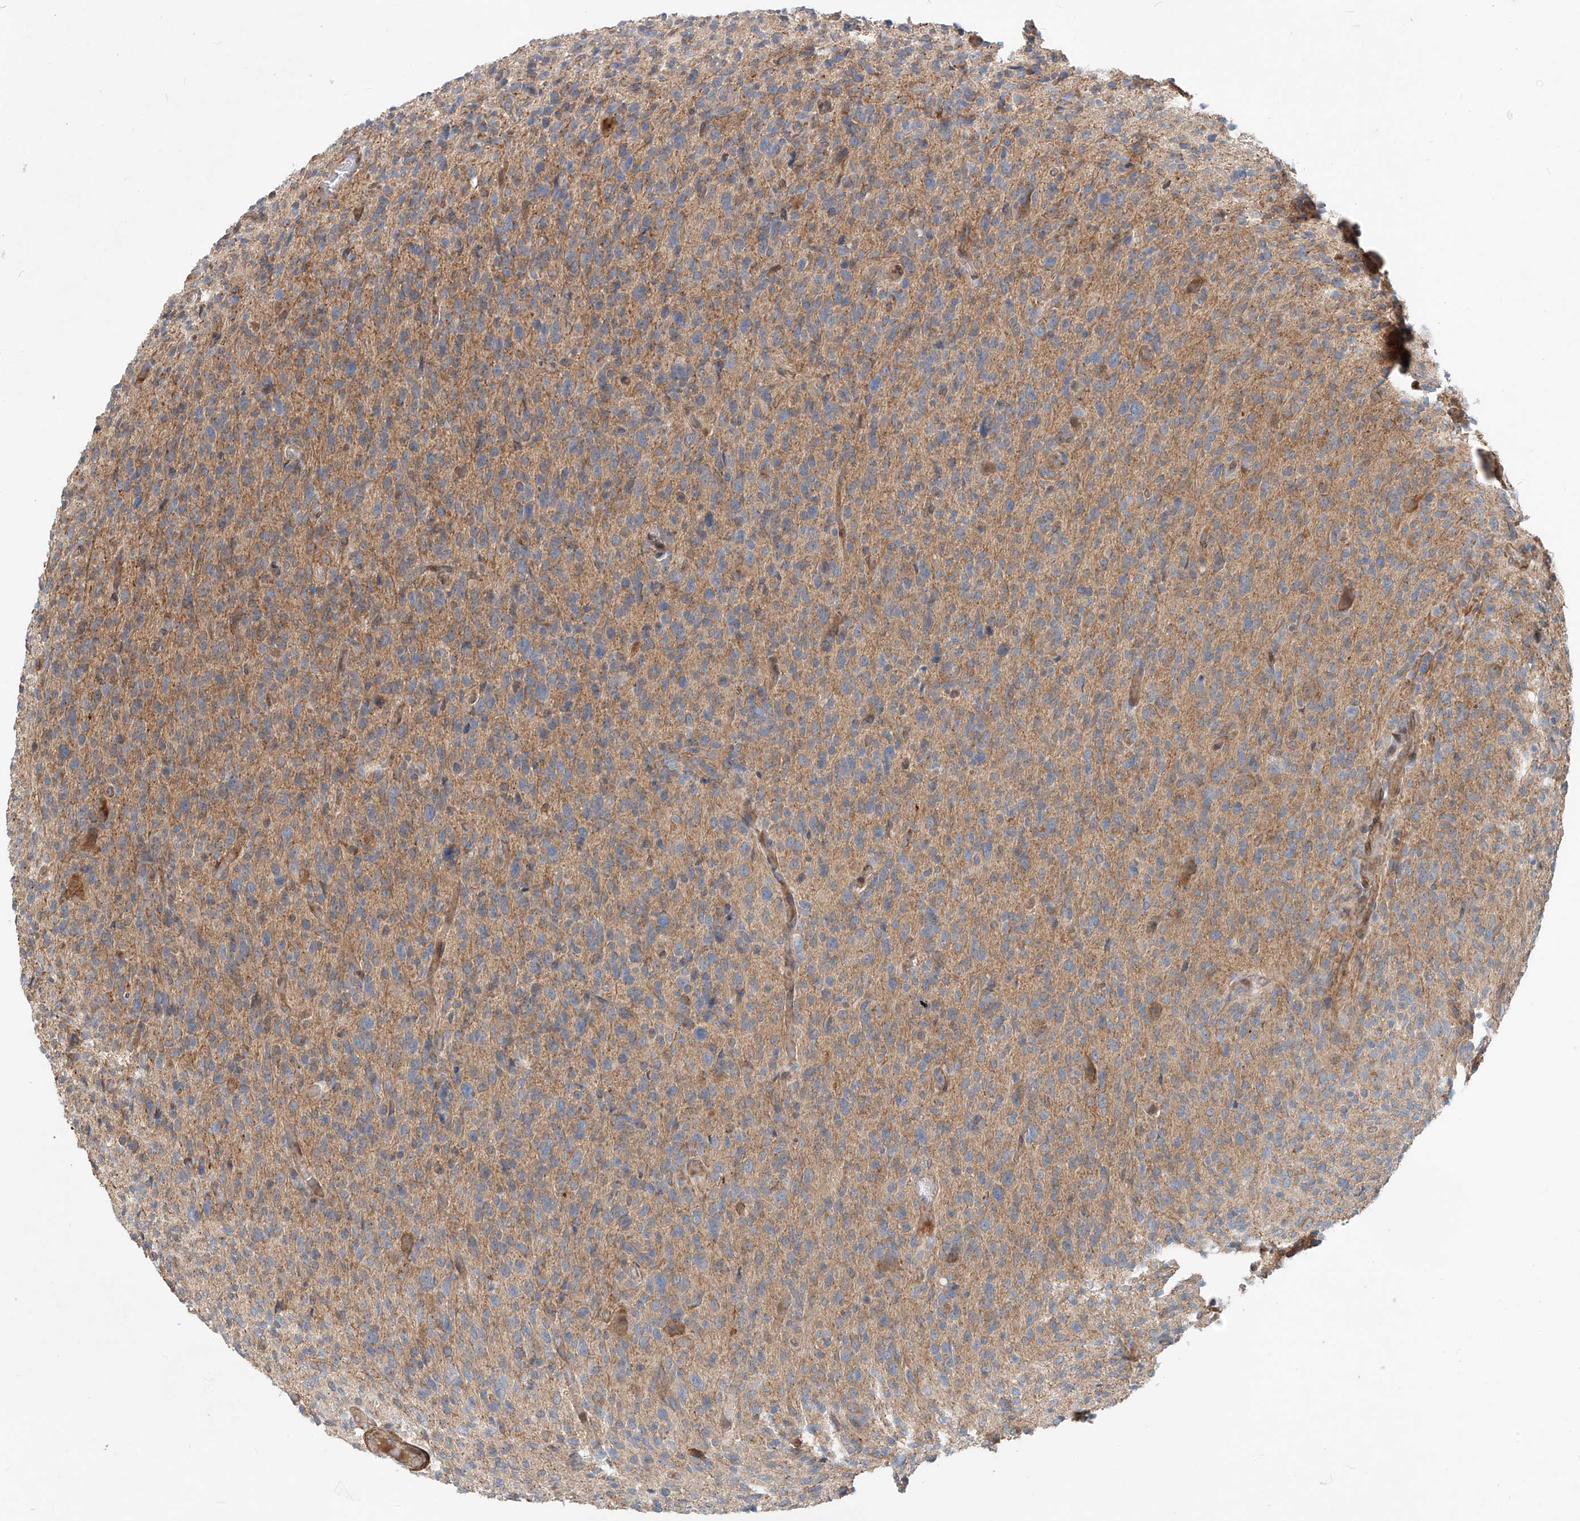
{"staining": {"intensity": "moderate", "quantity": "25%-75%", "location": "cytoplasmic/membranous"}, "tissue": "glioma", "cell_type": "Tumor cells", "image_type": "cancer", "snomed": [{"axis": "morphology", "description": "Glioma, malignant, High grade"}, {"axis": "topography", "description": "Brain"}], "caption": "Malignant glioma (high-grade) stained with a protein marker exhibits moderate staining in tumor cells.", "gene": "SASH1", "patient": {"sex": "female", "age": 57}}